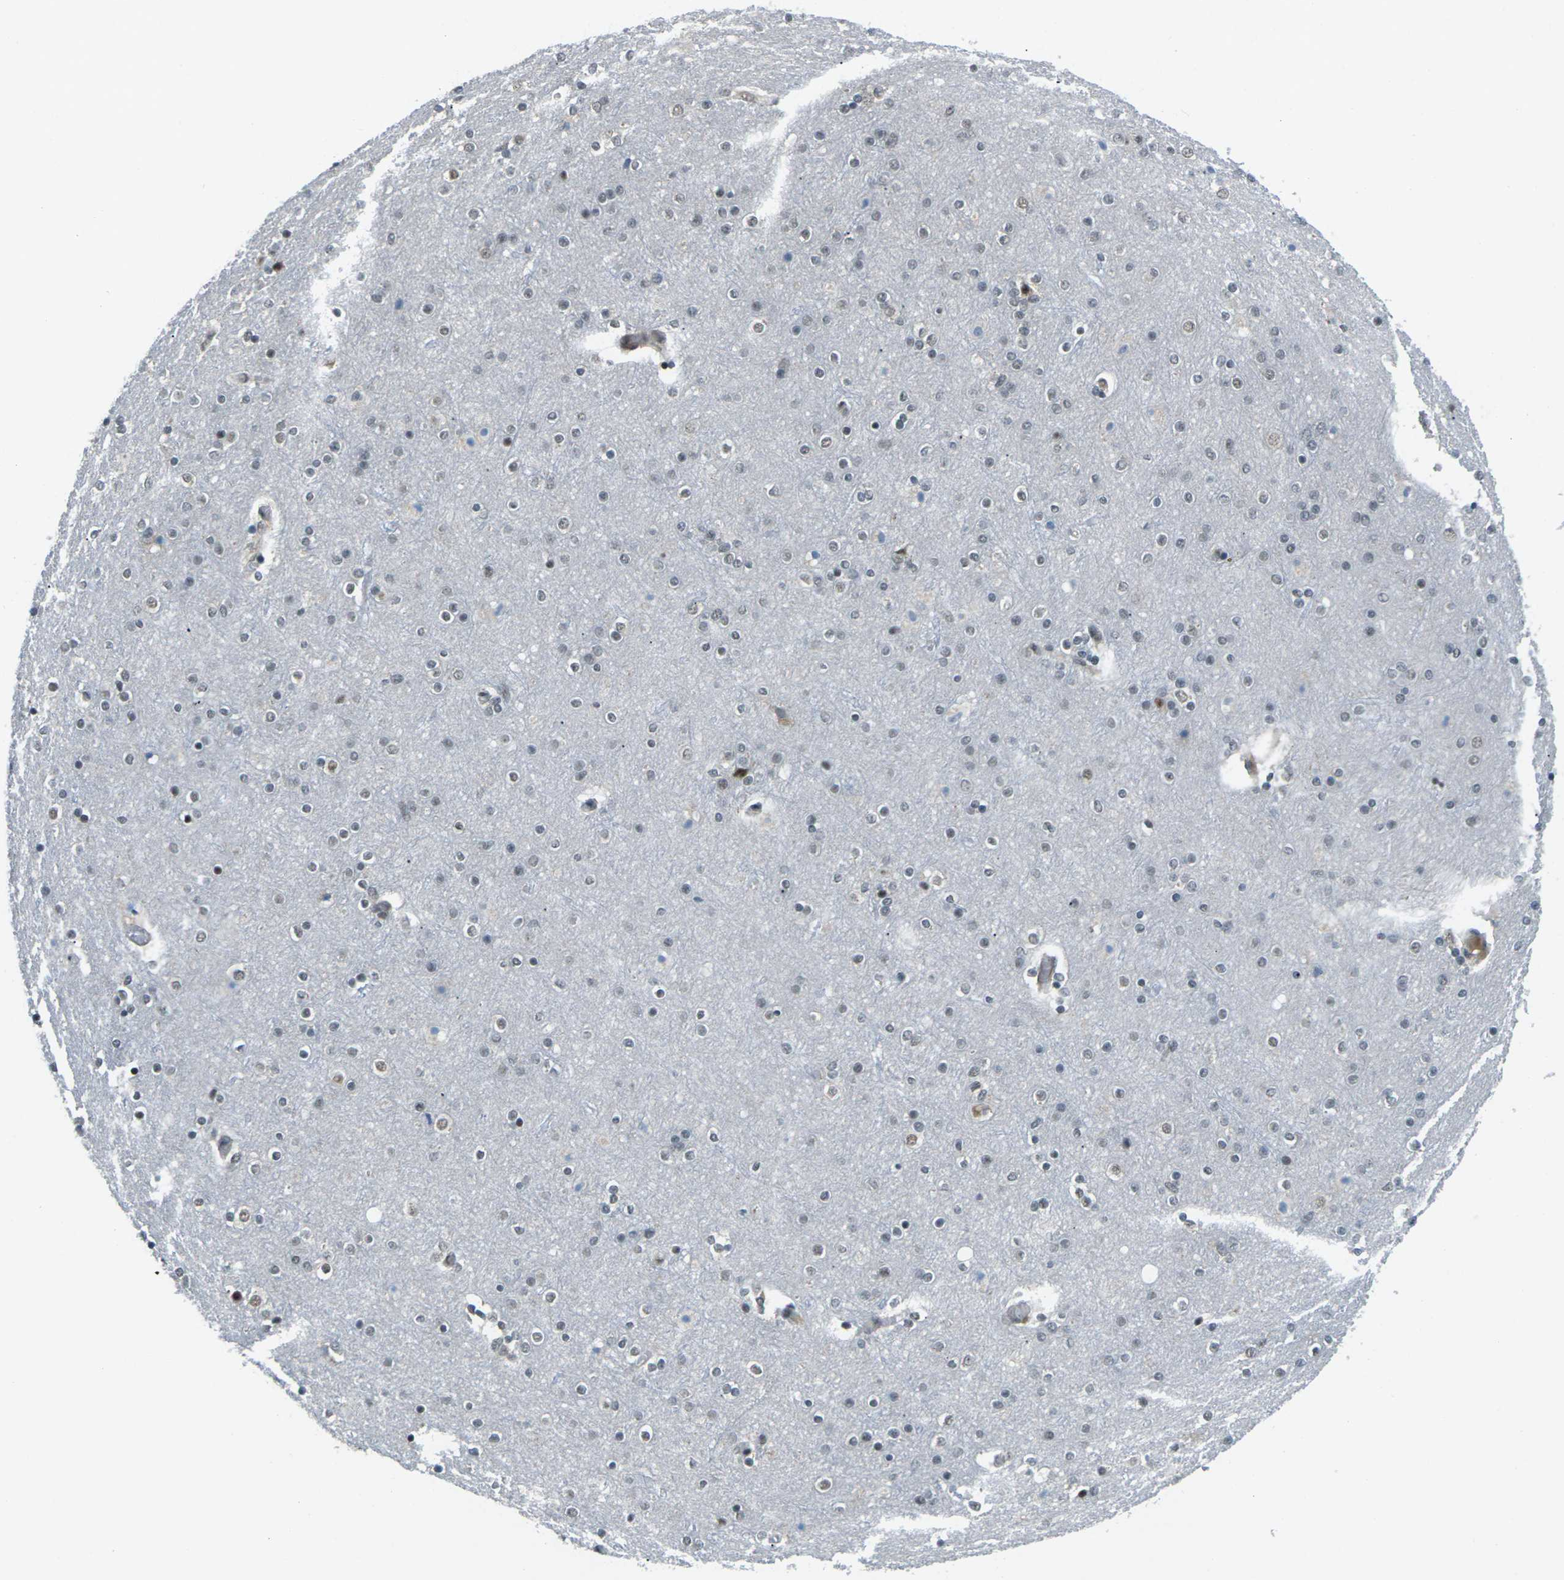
{"staining": {"intensity": "negative", "quantity": "none", "location": "none"}, "tissue": "cerebral cortex", "cell_type": "Endothelial cells", "image_type": "normal", "snomed": [{"axis": "morphology", "description": "Normal tissue, NOS"}, {"axis": "topography", "description": "Cerebral cortex"}], "caption": "This photomicrograph is of unremarkable cerebral cortex stained with IHC to label a protein in brown with the nuclei are counter-stained blue. There is no expression in endothelial cells.", "gene": "UBE2S", "patient": {"sex": "female", "age": 54}}